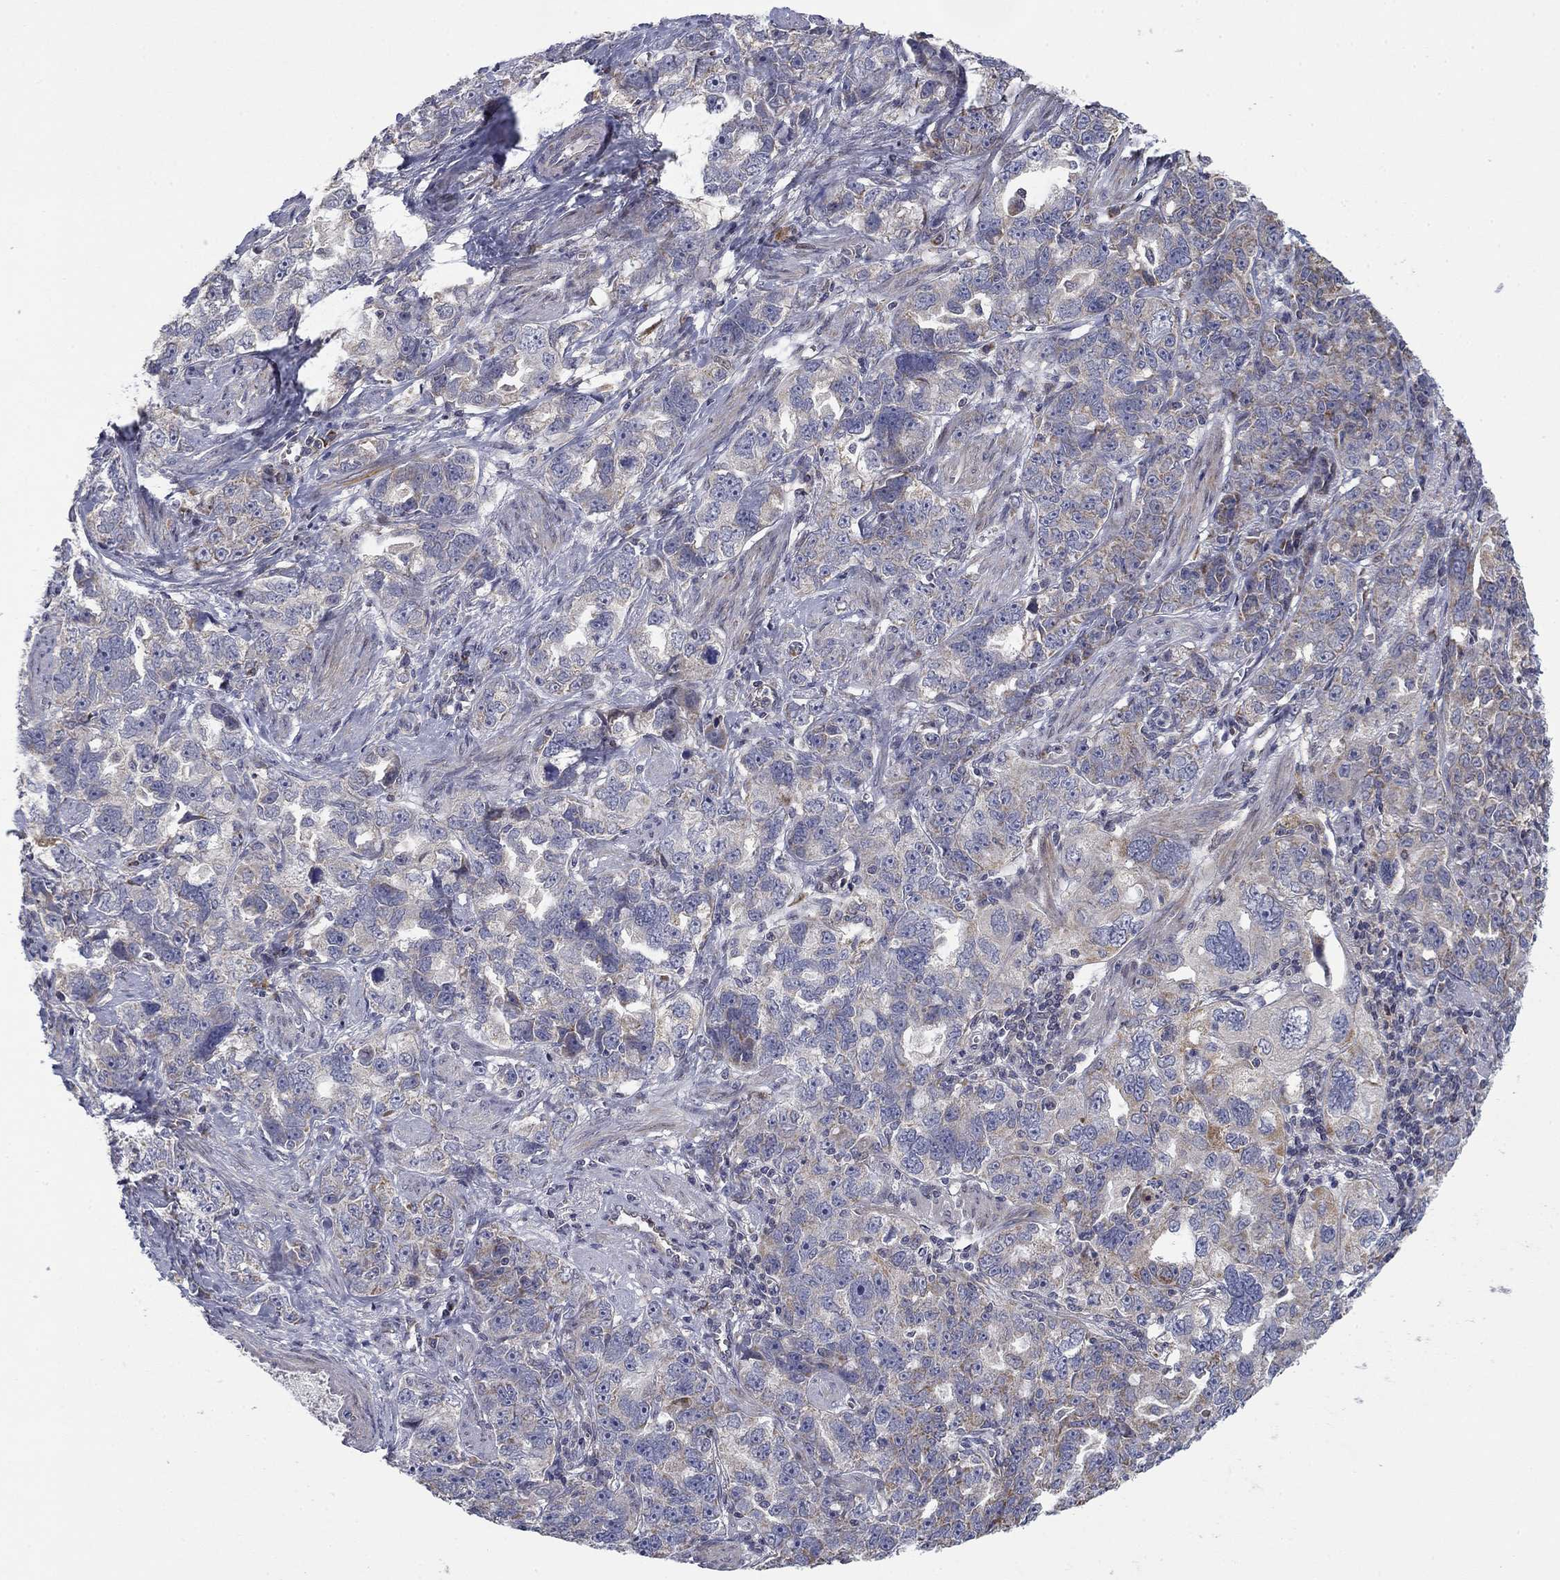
{"staining": {"intensity": "negative", "quantity": "none", "location": "none"}, "tissue": "ovarian cancer", "cell_type": "Tumor cells", "image_type": "cancer", "snomed": [{"axis": "morphology", "description": "Cystadenocarcinoma, serous, NOS"}, {"axis": "topography", "description": "Ovary"}], "caption": "Histopathology image shows no significant protein staining in tumor cells of ovarian cancer.", "gene": "MMAA", "patient": {"sex": "female", "age": 51}}